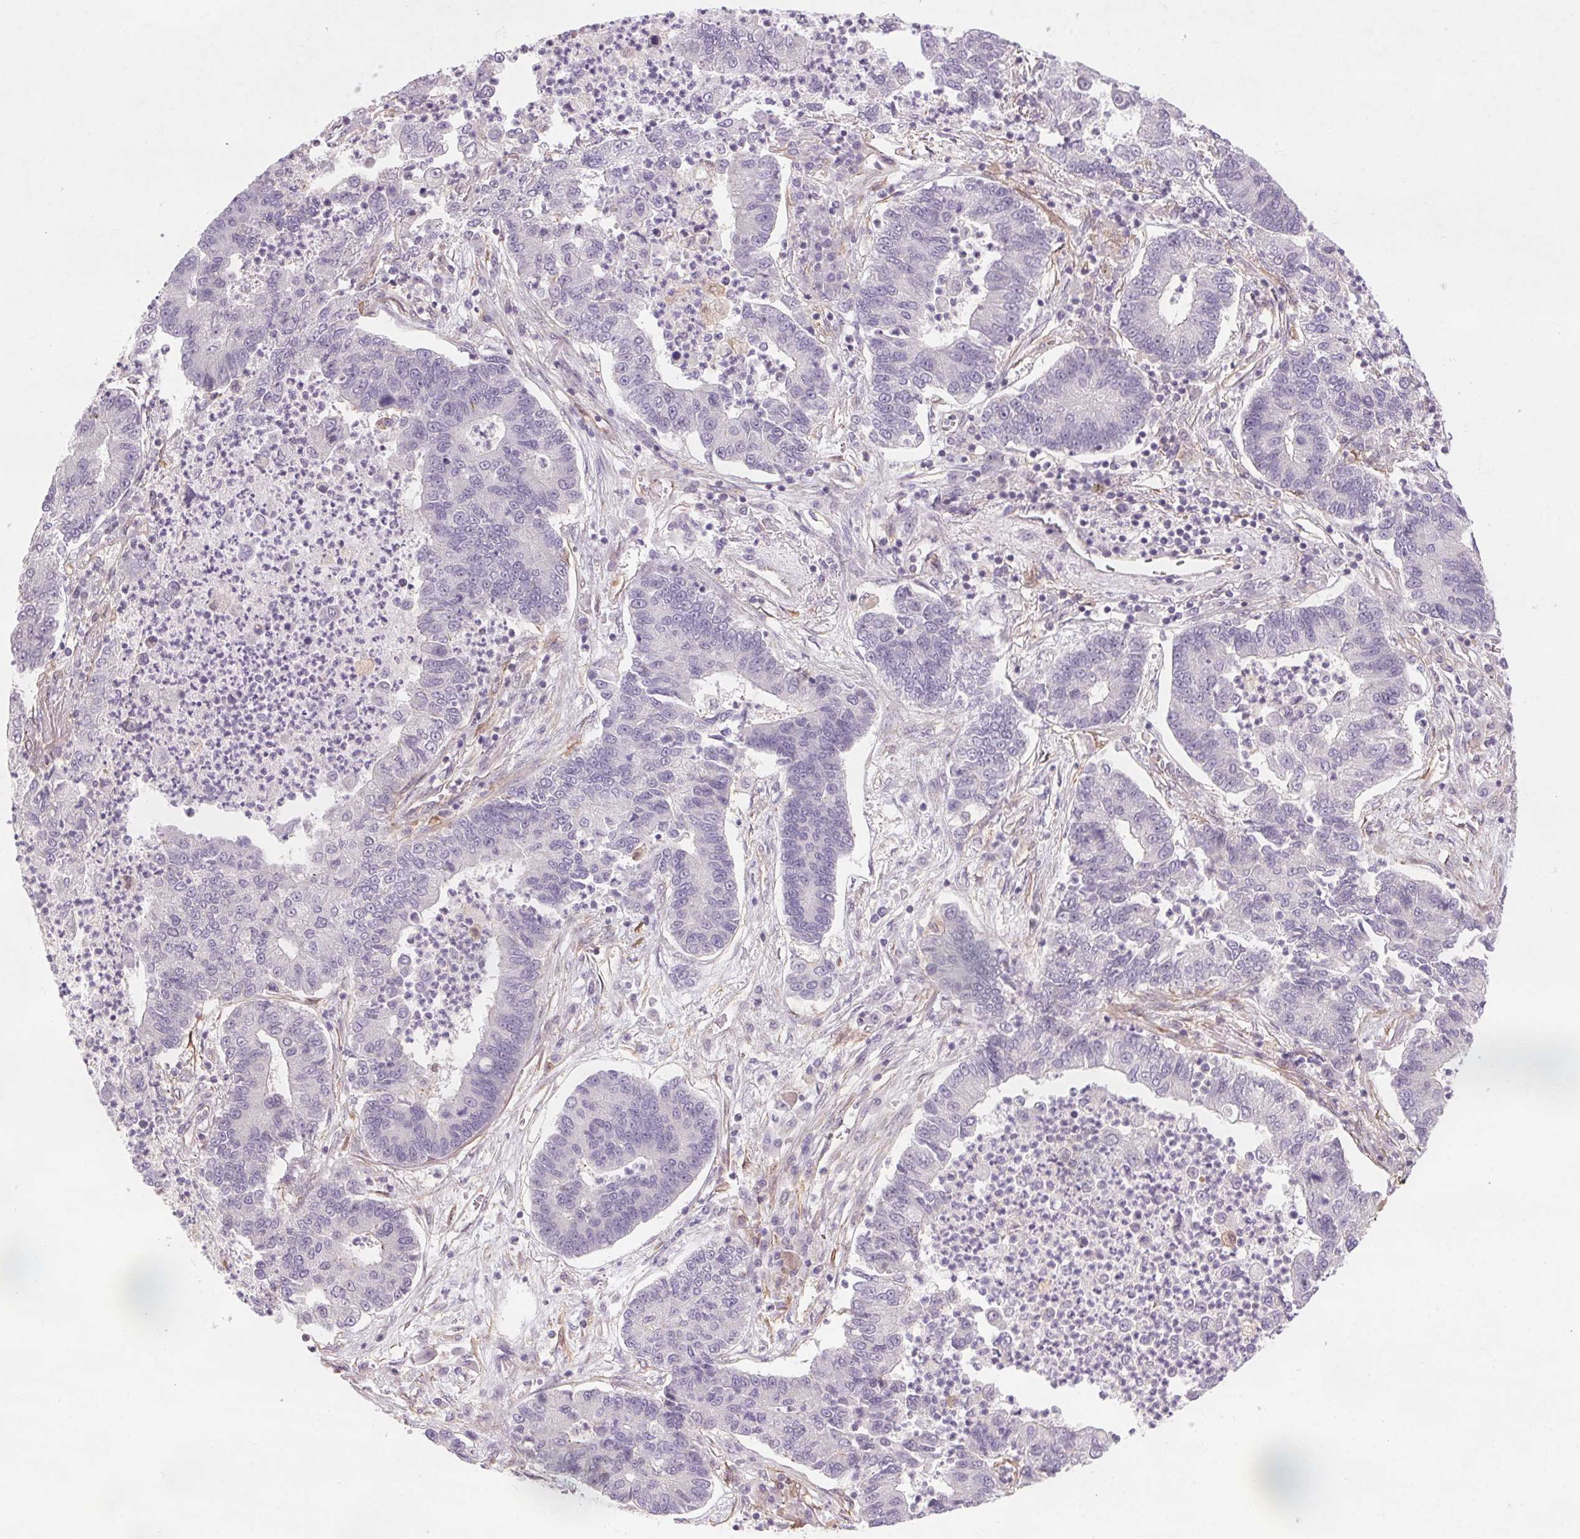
{"staining": {"intensity": "negative", "quantity": "none", "location": "none"}, "tissue": "lung cancer", "cell_type": "Tumor cells", "image_type": "cancer", "snomed": [{"axis": "morphology", "description": "Adenocarcinoma, NOS"}, {"axis": "topography", "description": "Lung"}], "caption": "A photomicrograph of lung cancer stained for a protein shows no brown staining in tumor cells.", "gene": "CCSER1", "patient": {"sex": "female", "age": 57}}